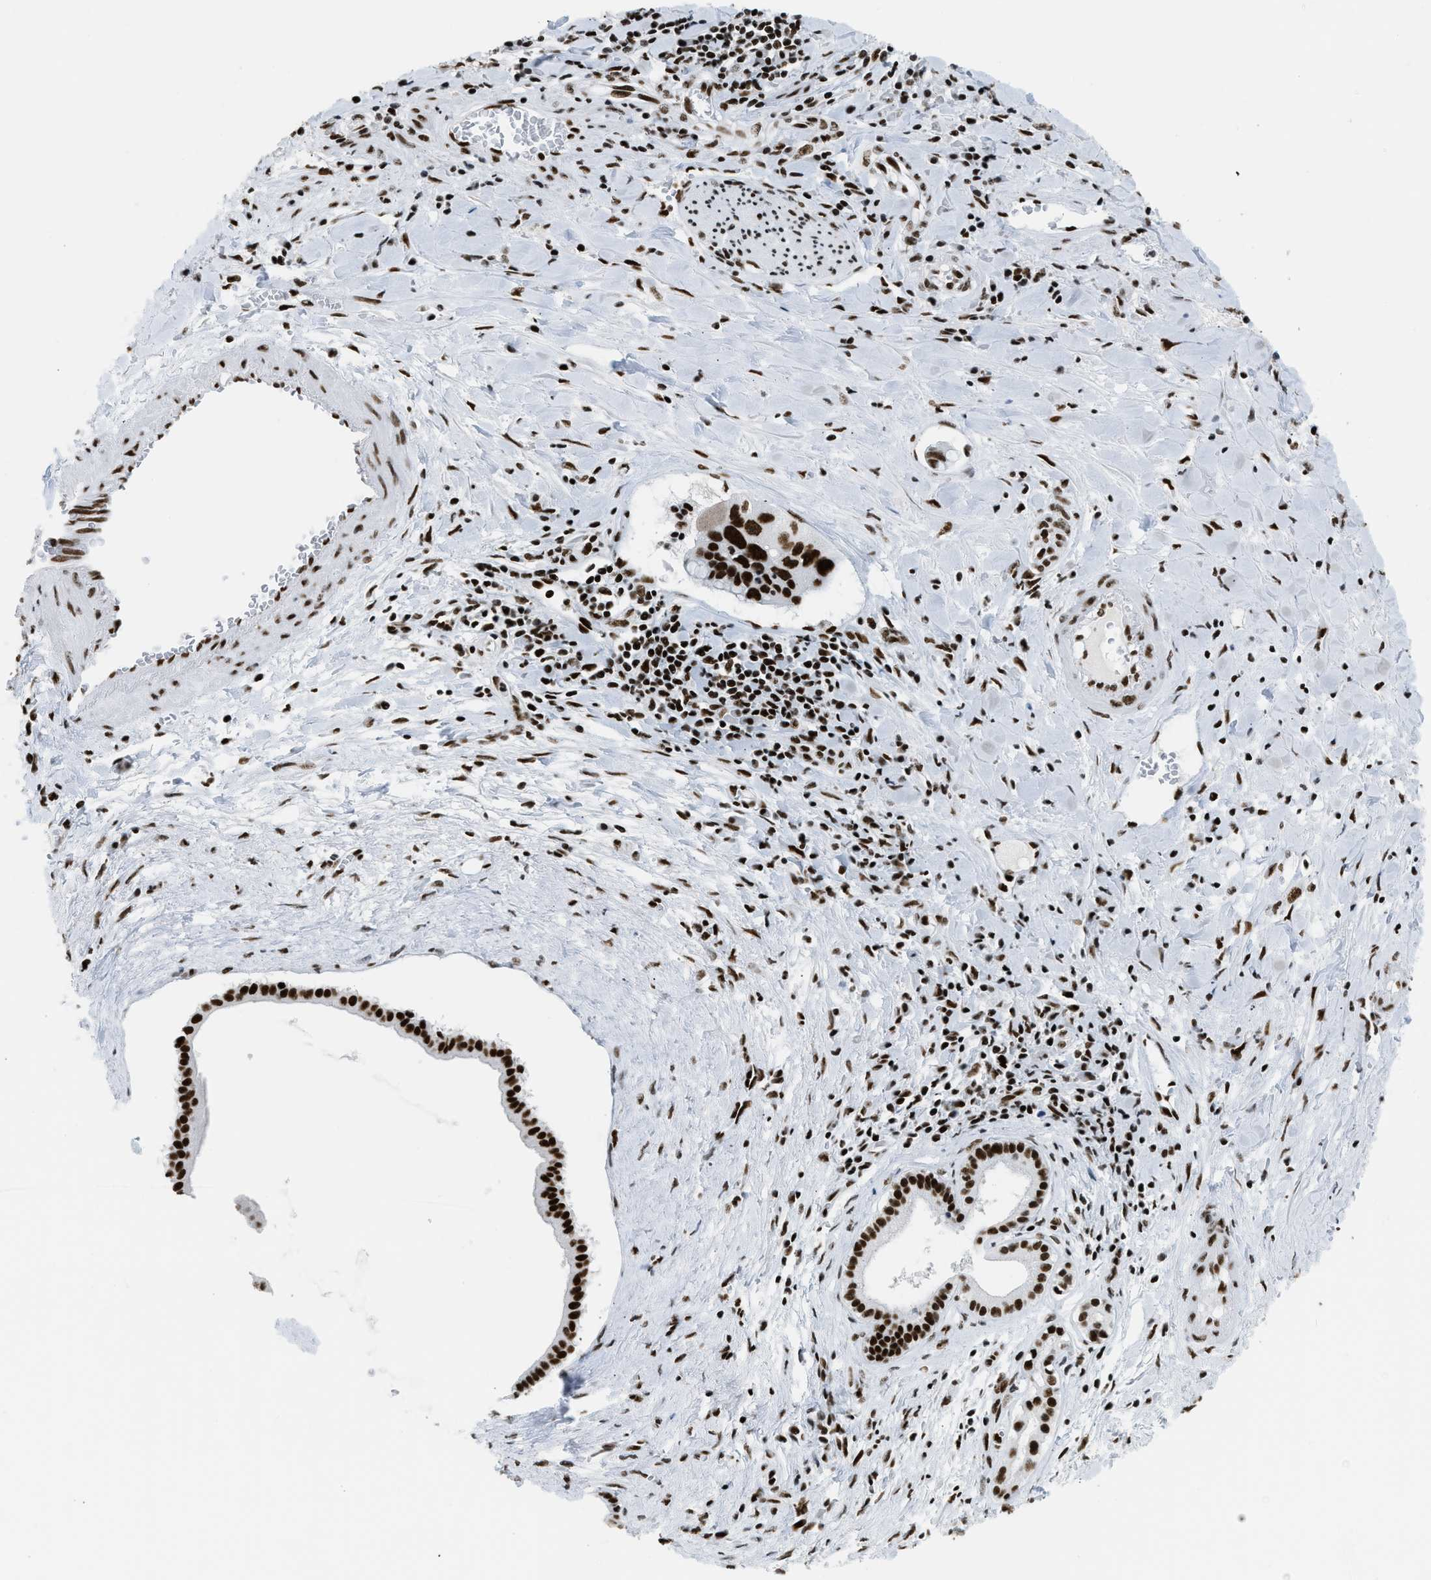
{"staining": {"intensity": "strong", "quantity": ">75%", "location": "nuclear"}, "tissue": "liver cancer", "cell_type": "Tumor cells", "image_type": "cancer", "snomed": [{"axis": "morphology", "description": "Cholangiocarcinoma"}, {"axis": "topography", "description": "Liver"}], "caption": "Strong nuclear protein staining is present in about >75% of tumor cells in liver cancer.", "gene": "PIF1", "patient": {"sex": "female", "age": 65}}